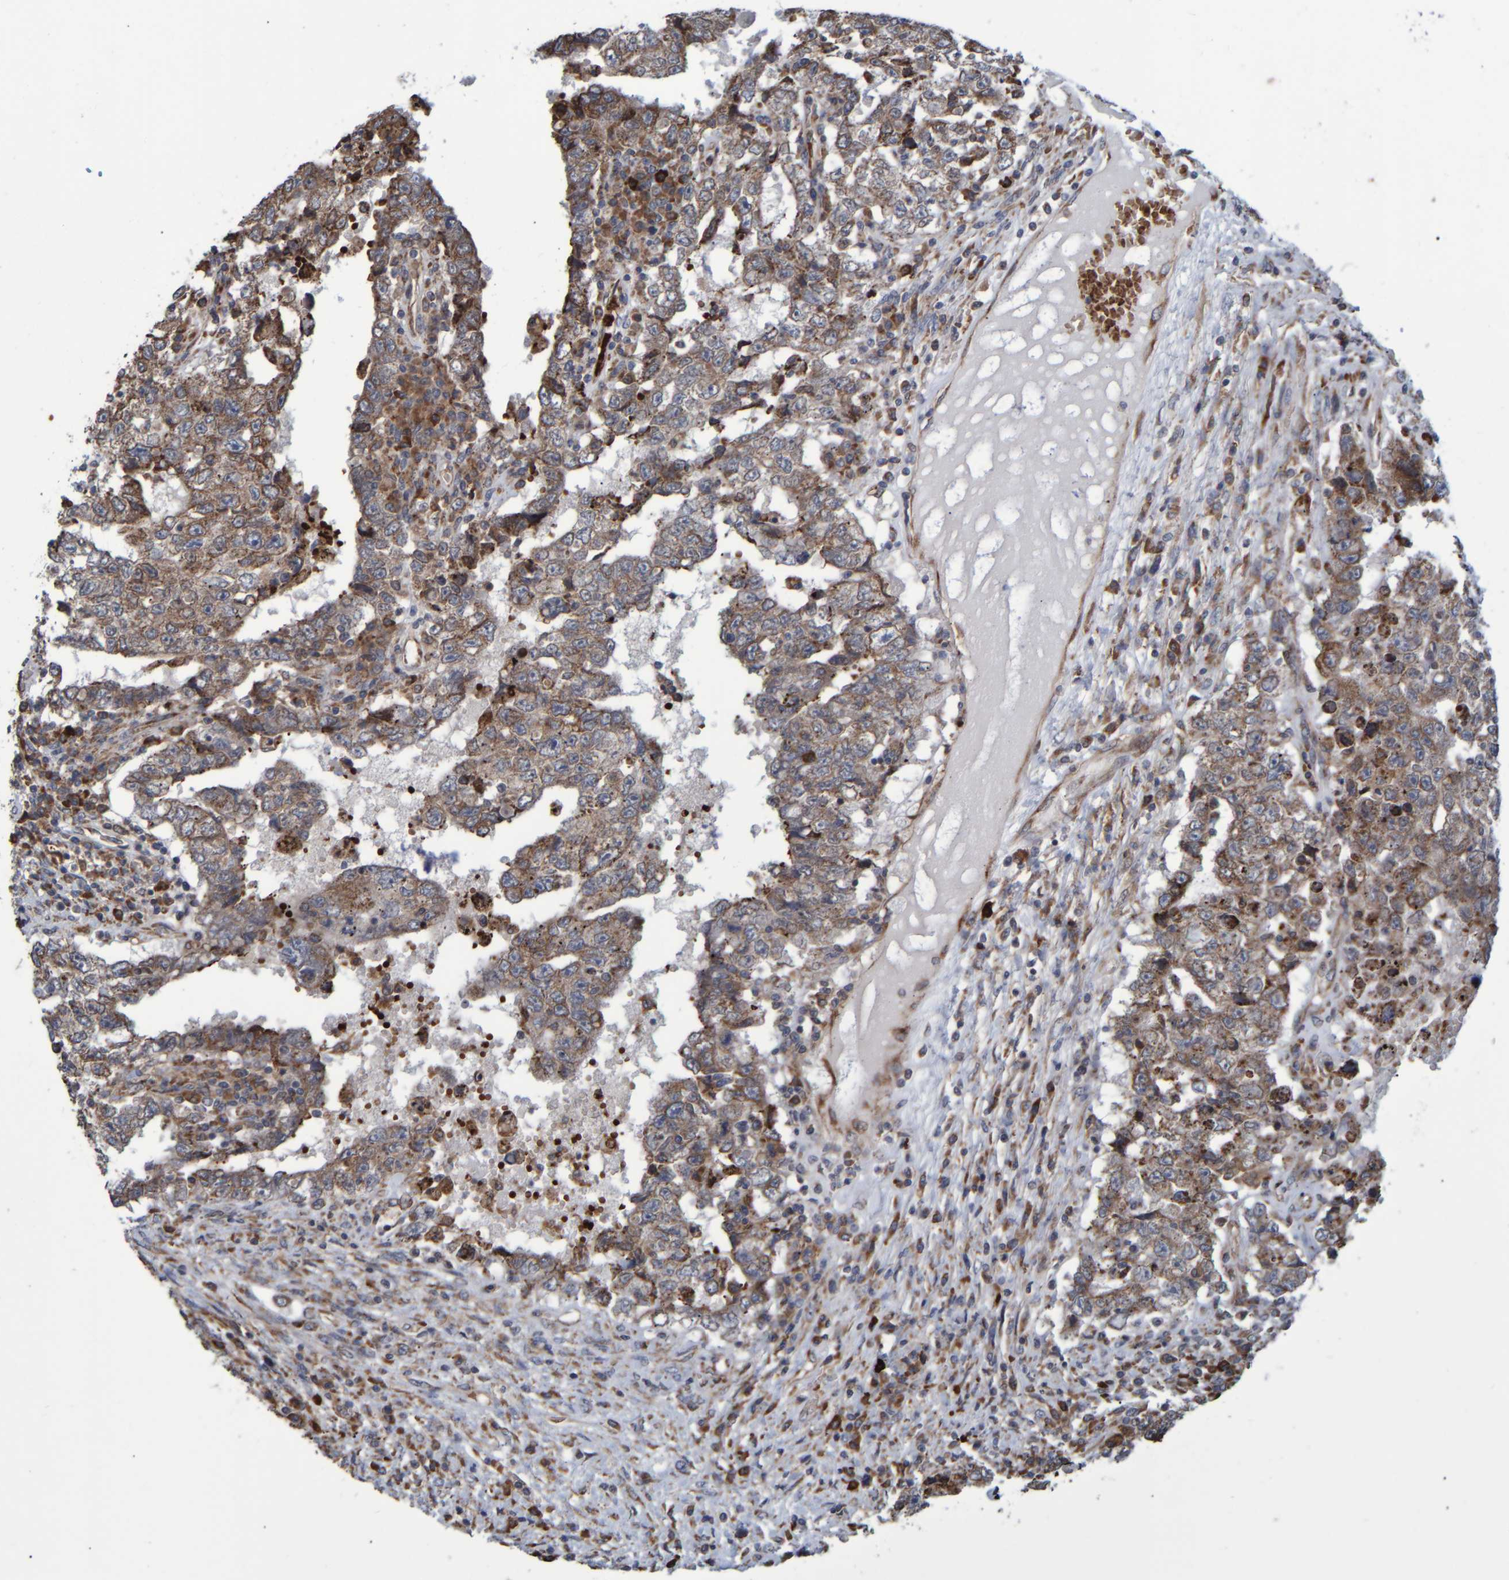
{"staining": {"intensity": "moderate", "quantity": ">75%", "location": "cytoplasmic/membranous"}, "tissue": "testis cancer", "cell_type": "Tumor cells", "image_type": "cancer", "snomed": [{"axis": "morphology", "description": "Carcinoma, Embryonal, NOS"}, {"axis": "topography", "description": "Testis"}], "caption": "Protein expression analysis of human testis cancer (embryonal carcinoma) reveals moderate cytoplasmic/membranous staining in approximately >75% of tumor cells.", "gene": "SPAG5", "patient": {"sex": "male", "age": 26}}